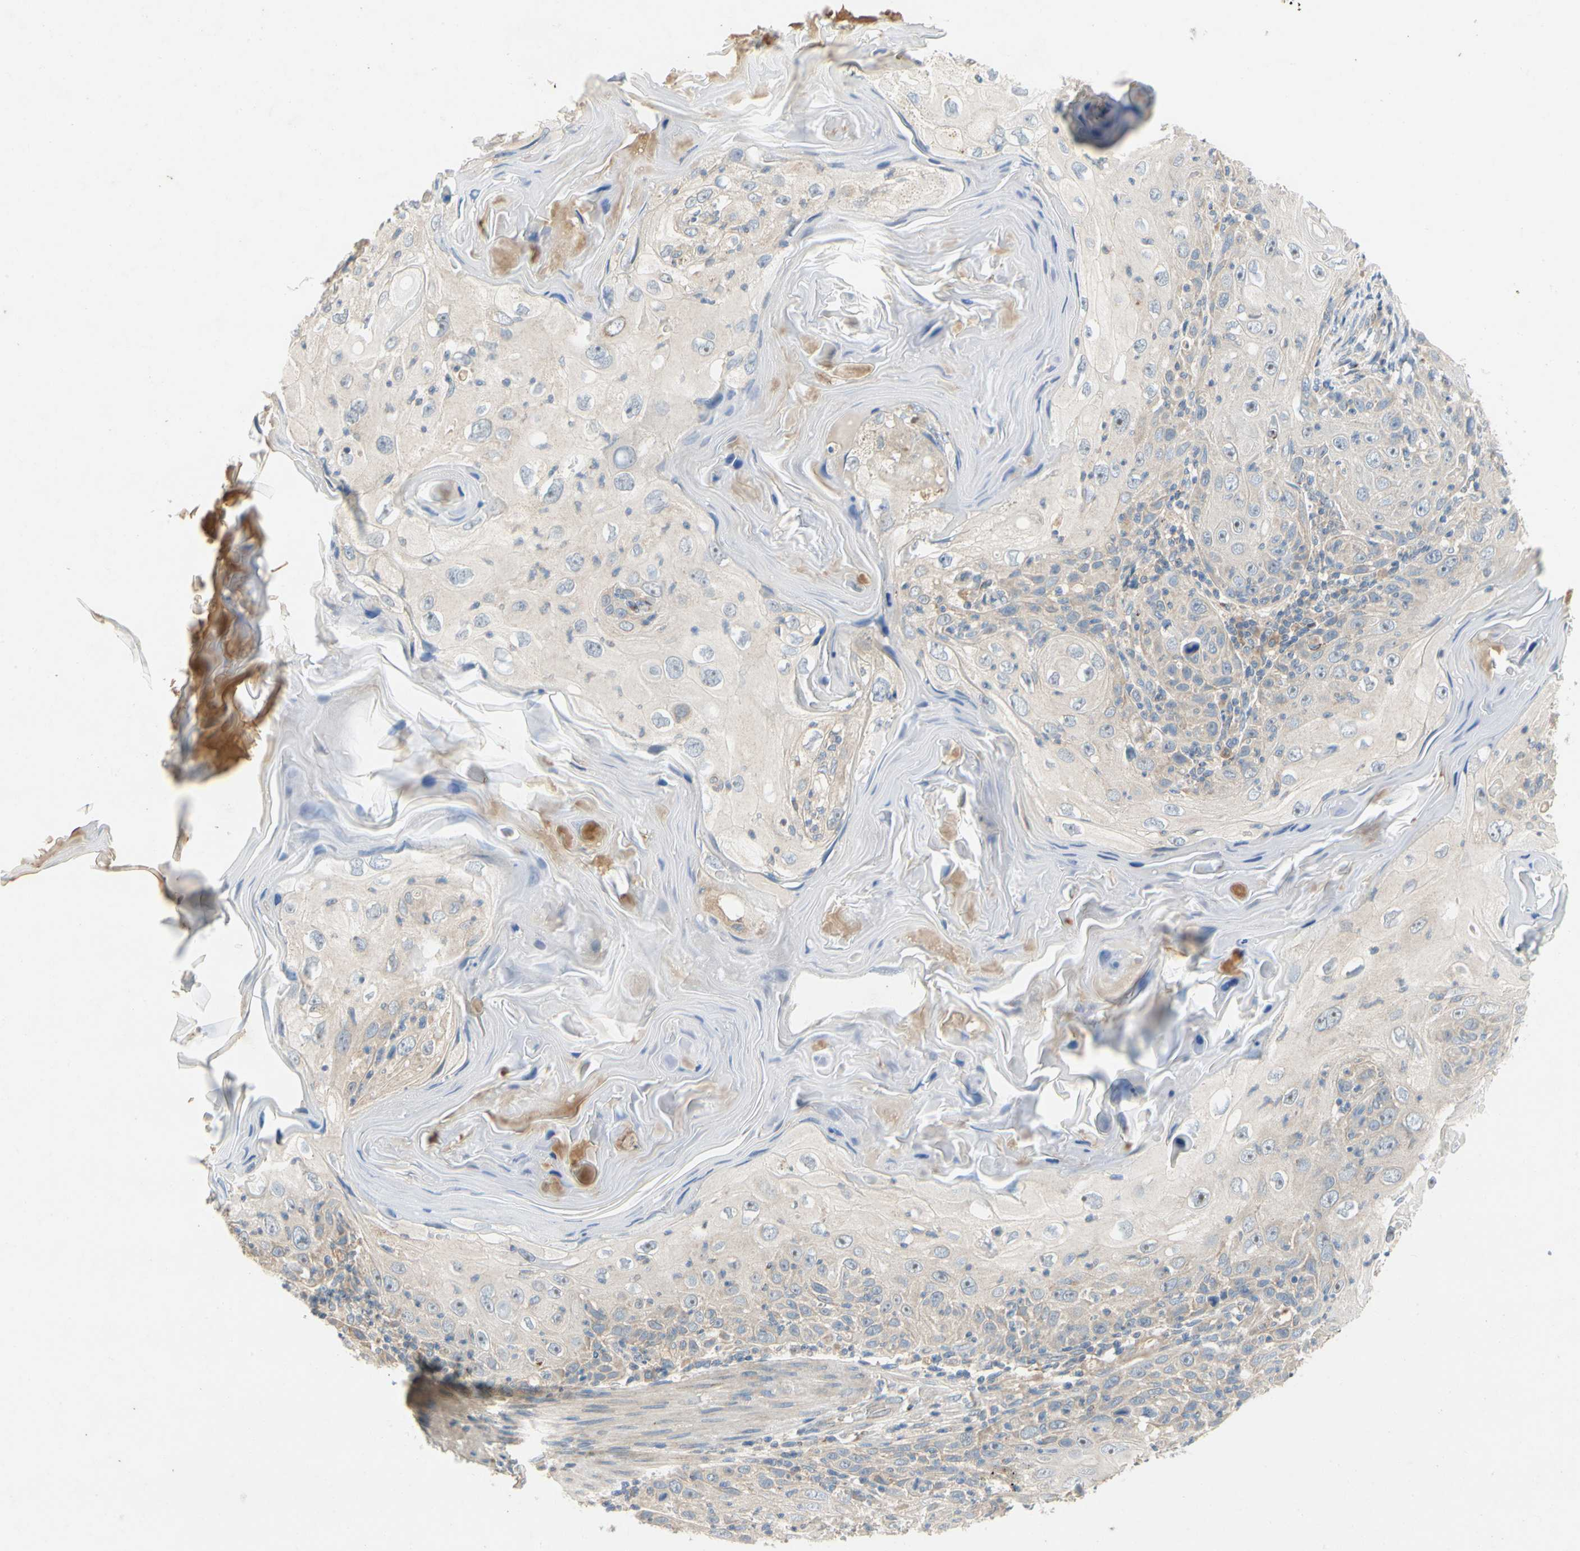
{"staining": {"intensity": "weak", "quantity": "<25%", "location": "cytoplasmic/membranous"}, "tissue": "skin cancer", "cell_type": "Tumor cells", "image_type": "cancer", "snomed": [{"axis": "morphology", "description": "Squamous cell carcinoma, NOS"}, {"axis": "topography", "description": "Skin"}], "caption": "A high-resolution photomicrograph shows immunohistochemistry staining of skin cancer (squamous cell carcinoma), which exhibits no significant positivity in tumor cells.", "gene": "KLHDC8B", "patient": {"sex": "female", "age": 88}}